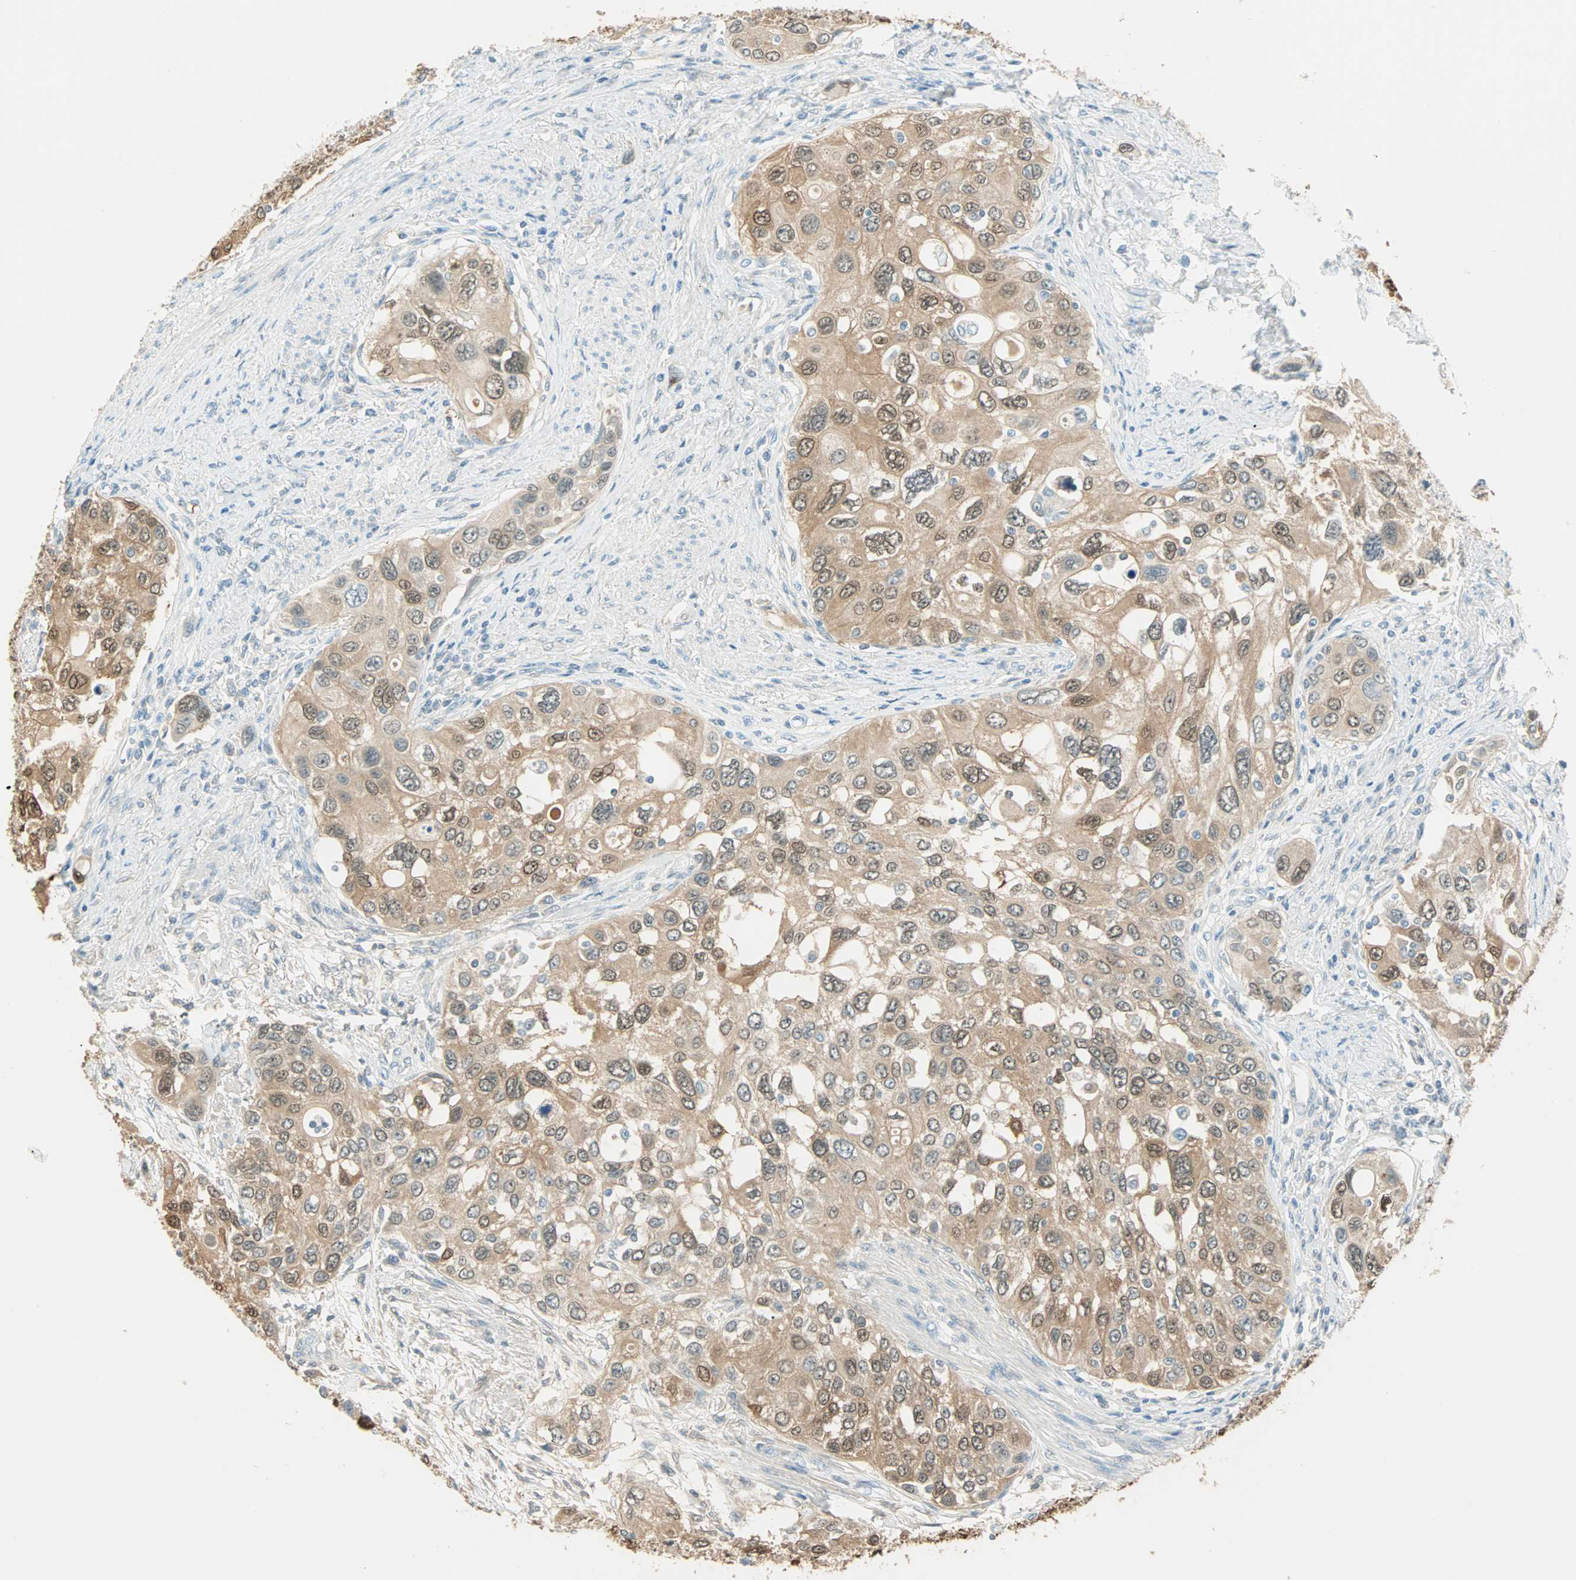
{"staining": {"intensity": "moderate", "quantity": ">75%", "location": "cytoplasmic/membranous,nuclear"}, "tissue": "urothelial cancer", "cell_type": "Tumor cells", "image_type": "cancer", "snomed": [{"axis": "morphology", "description": "Urothelial carcinoma, High grade"}, {"axis": "topography", "description": "Urinary bladder"}], "caption": "Immunohistochemistry histopathology image of neoplastic tissue: human high-grade urothelial carcinoma stained using immunohistochemistry reveals medium levels of moderate protein expression localized specifically in the cytoplasmic/membranous and nuclear of tumor cells, appearing as a cytoplasmic/membranous and nuclear brown color.", "gene": "S100A1", "patient": {"sex": "female", "age": 56}}